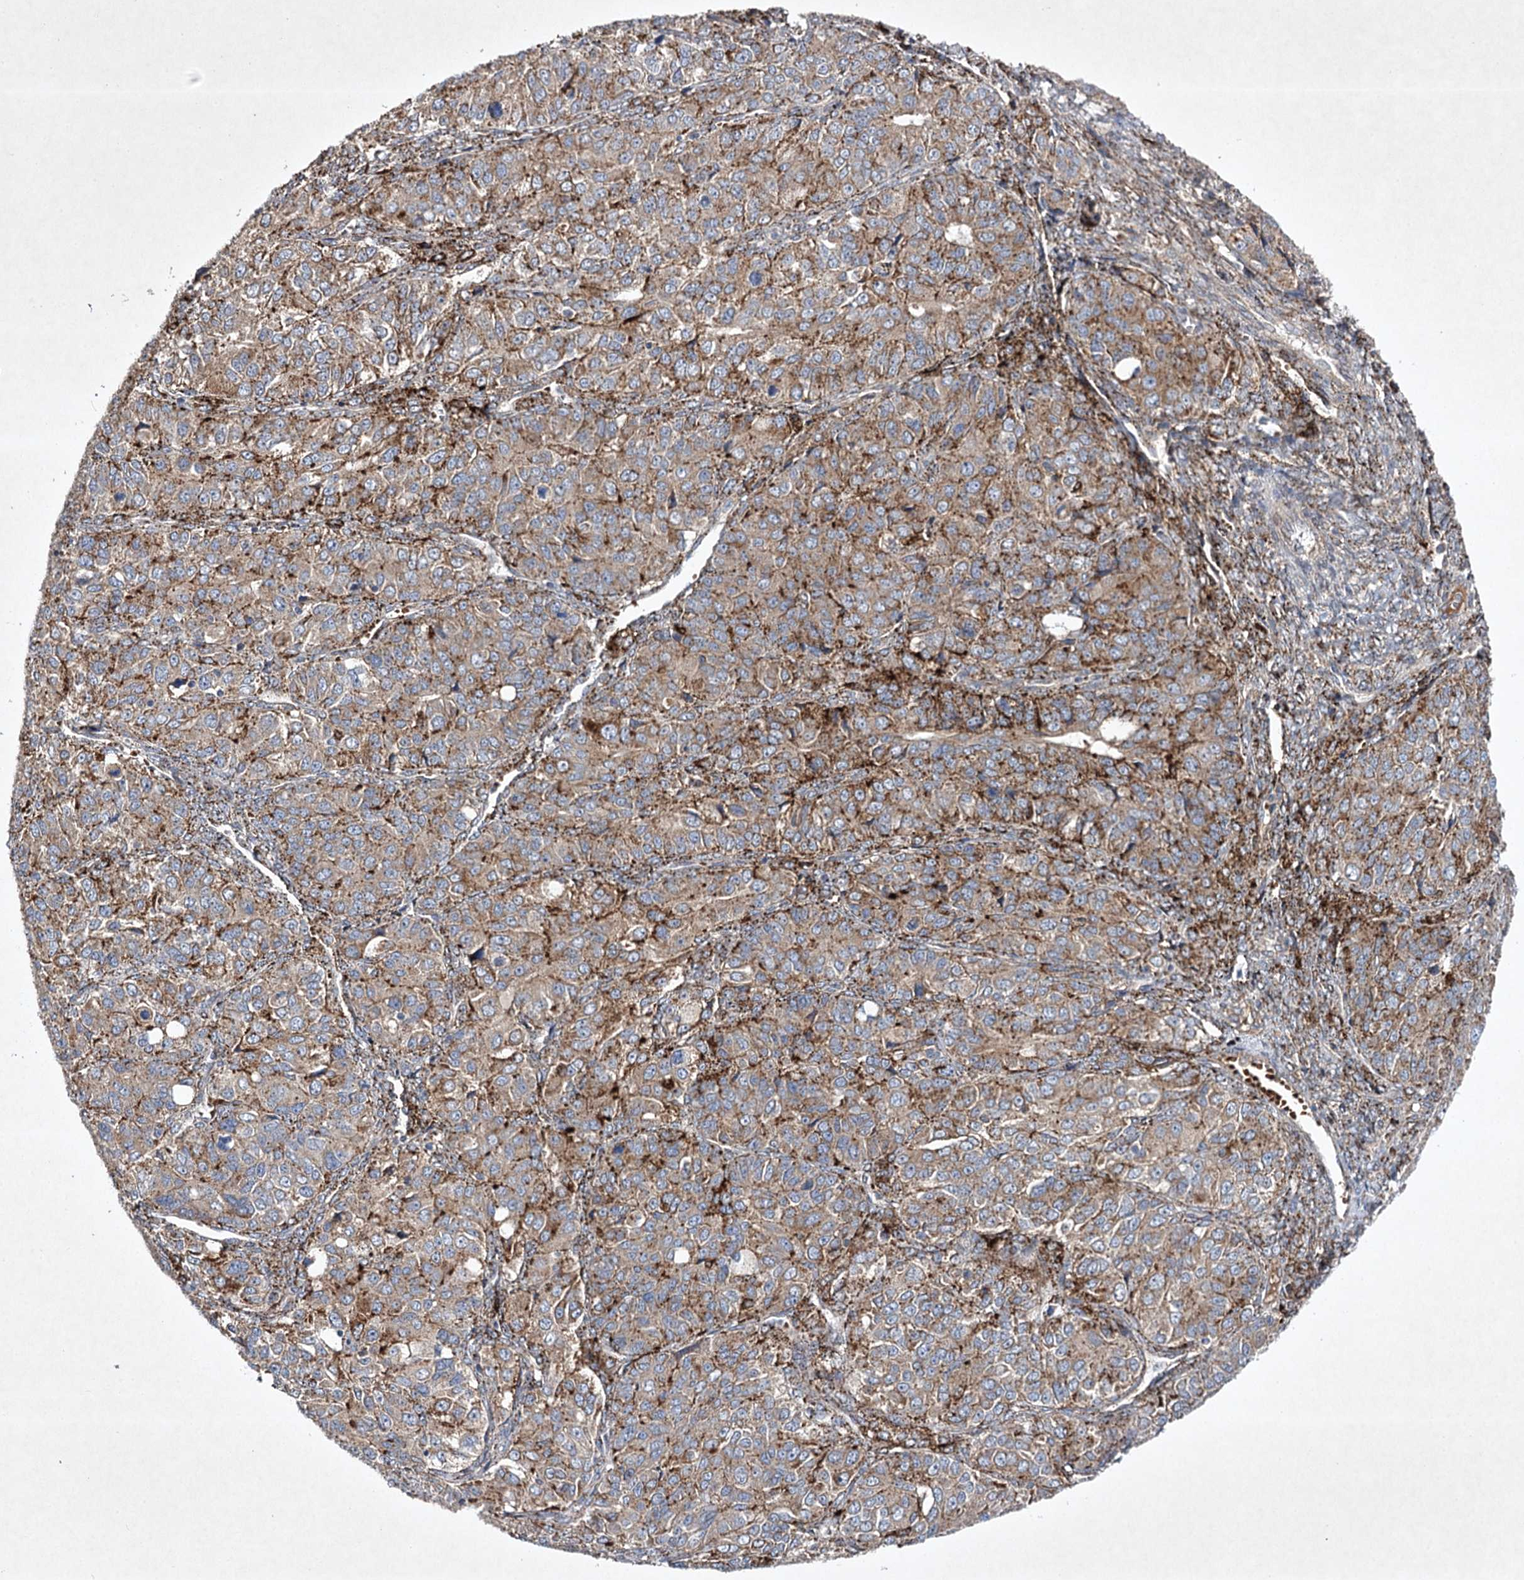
{"staining": {"intensity": "moderate", "quantity": "25%-75%", "location": "cytoplasmic/membranous"}, "tissue": "ovarian cancer", "cell_type": "Tumor cells", "image_type": "cancer", "snomed": [{"axis": "morphology", "description": "Carcinoma, endometroid"}, {"axis": "topography", "description": "Ovary"}], "caption": "Endometroid carcinoma (ovarian) was stained to show a protein in brown. There is medium levels of moderate cytoplasmic/membranous staining in about 25%-75% of tumor cells.", "gene": "ALG9", "patient": {"sex": "female", "age": 51}}